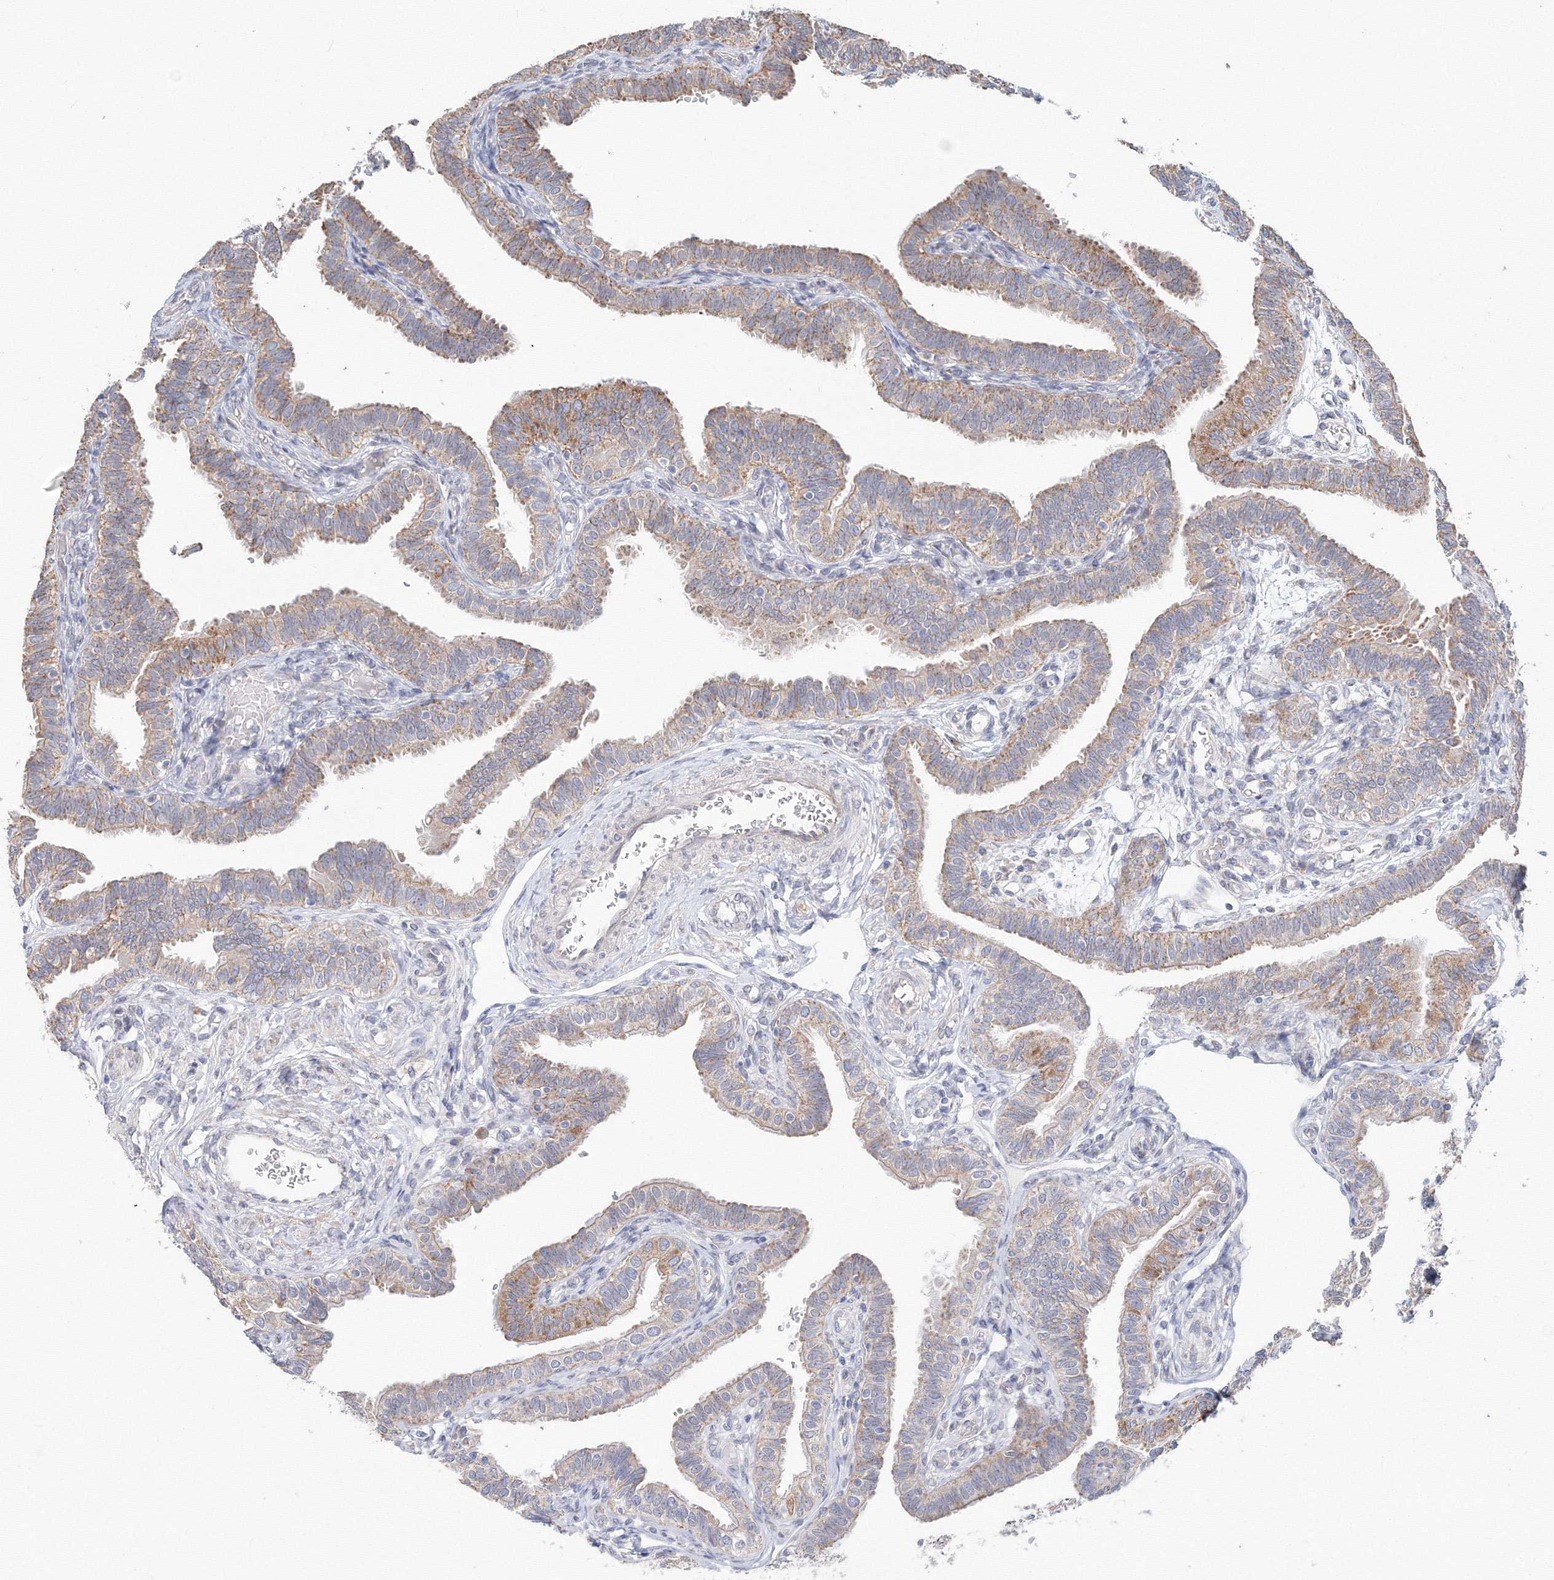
{"staining": {"intensity": "moderate", "quantity": "25%-75%", "location": "cytoplasmic/membranous"}, "tissue": "fallopian tube", "cell_type": "Glandular cells", "image_type": "normal", "snomed": [{"axis": "morphology", "description": "Normal tissue, NOS"}, {"axis": "topography", "description": "Fallopian tube"}], "caption": "A micrograph showing moderate cytoplasmic/membranous positivity in approximately 25%-75% of glandular cells in benign fallopian tube, as visualized by brown immunohistochemical staining.", "gene": "DHRS12", "patient": {"sex": "female", "age": 39}}